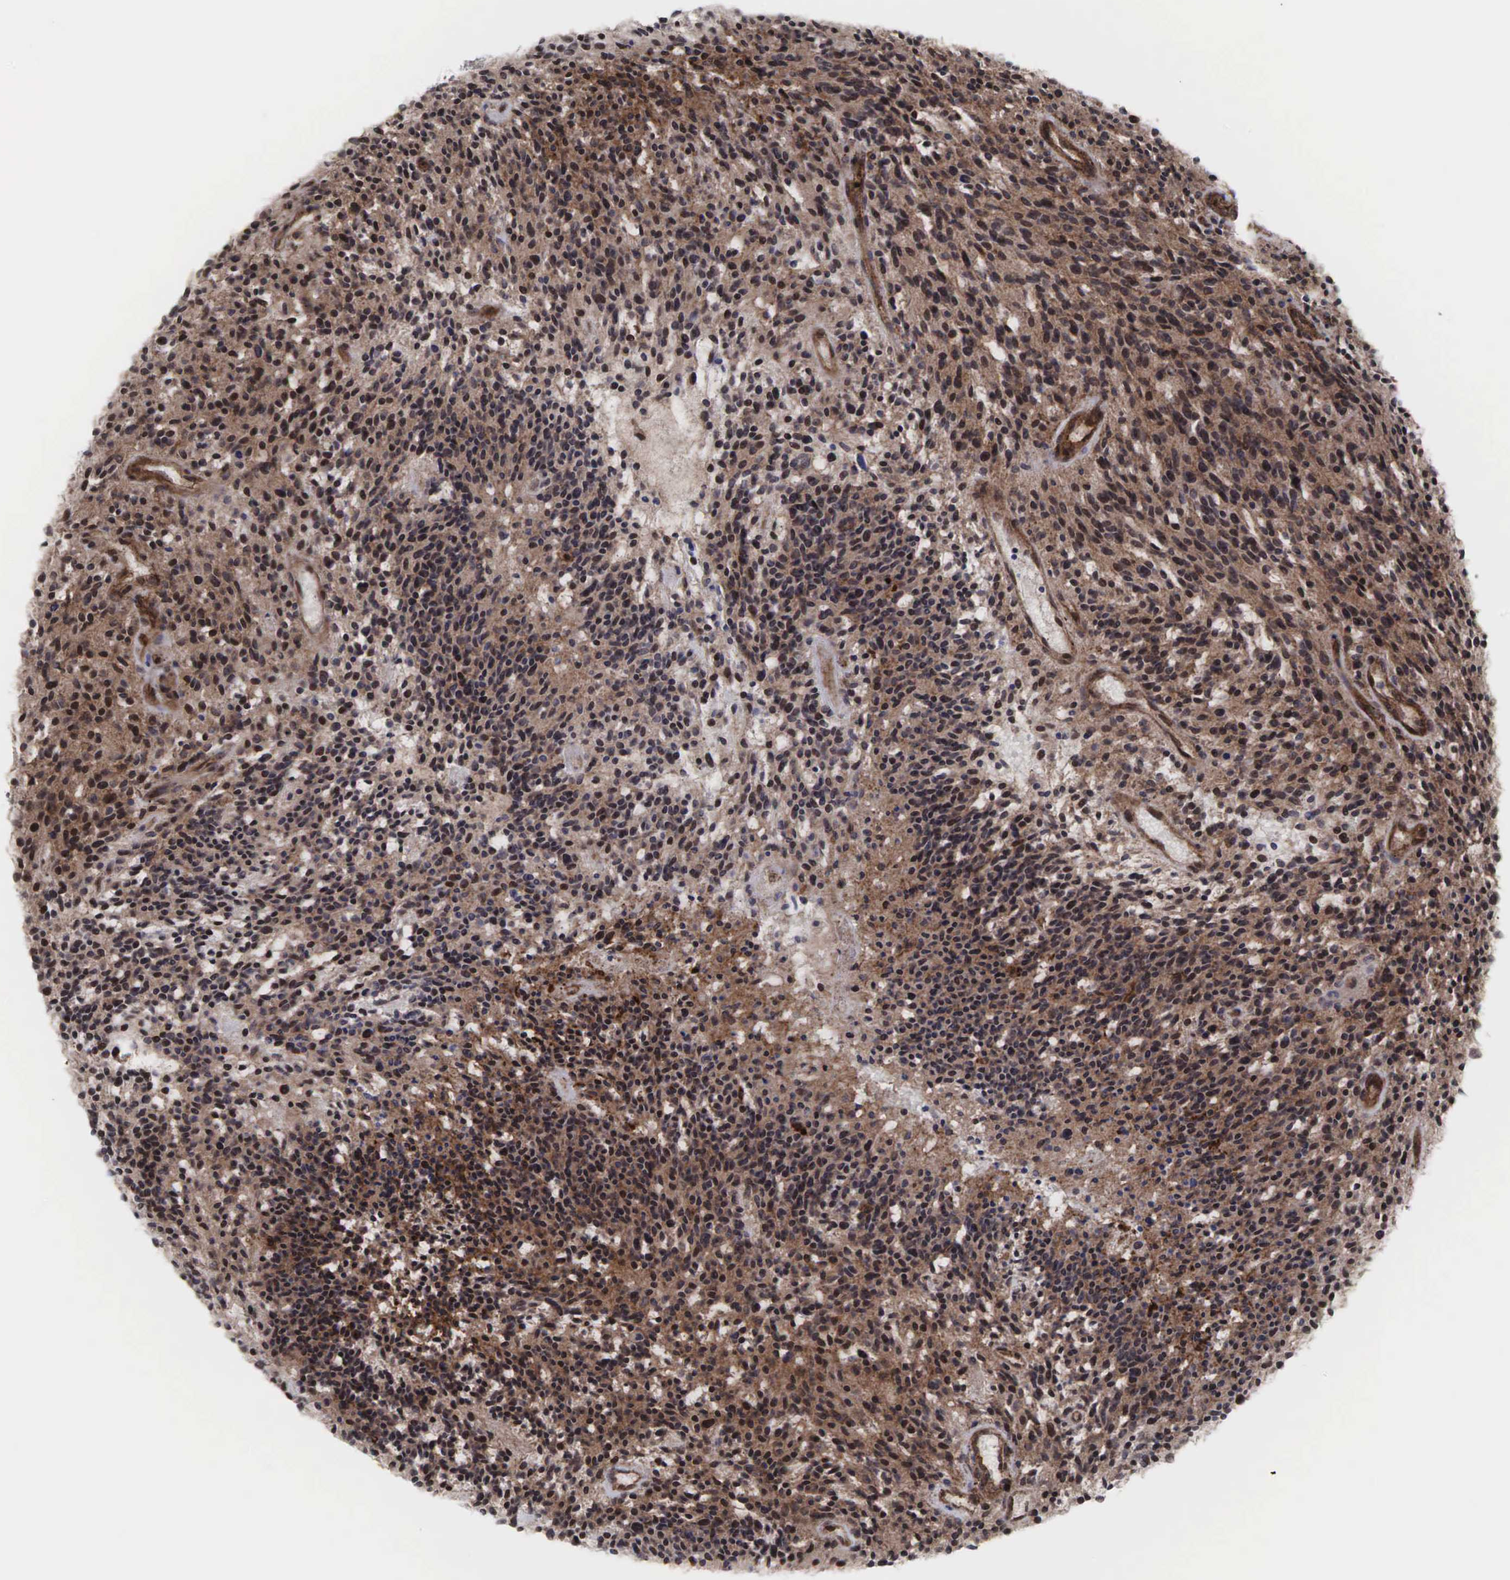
{"staining": {"intensity": "moderate", "quantity": "25%-75%", "location": "cytoplasmic/membranous,nuclear"}, "tissue": "glioma", "cell_type": "Tumor cells", "image_type": "cancer", "snomed": [{"axis": "morphology", "description": "Glioma, malignant, High grade"}, {"axis": "topography", "description": "Brain"}], "caption": "Tumor cells show medium levels of moderate cytoplasmic/membranous and nuclear expression in approximately 25%-75% of cells in glioma. (IHC, brightfield microscopy, high magnification).", "gene": "GPRASP1", "patient": {"sex": "female", "age": 13}}